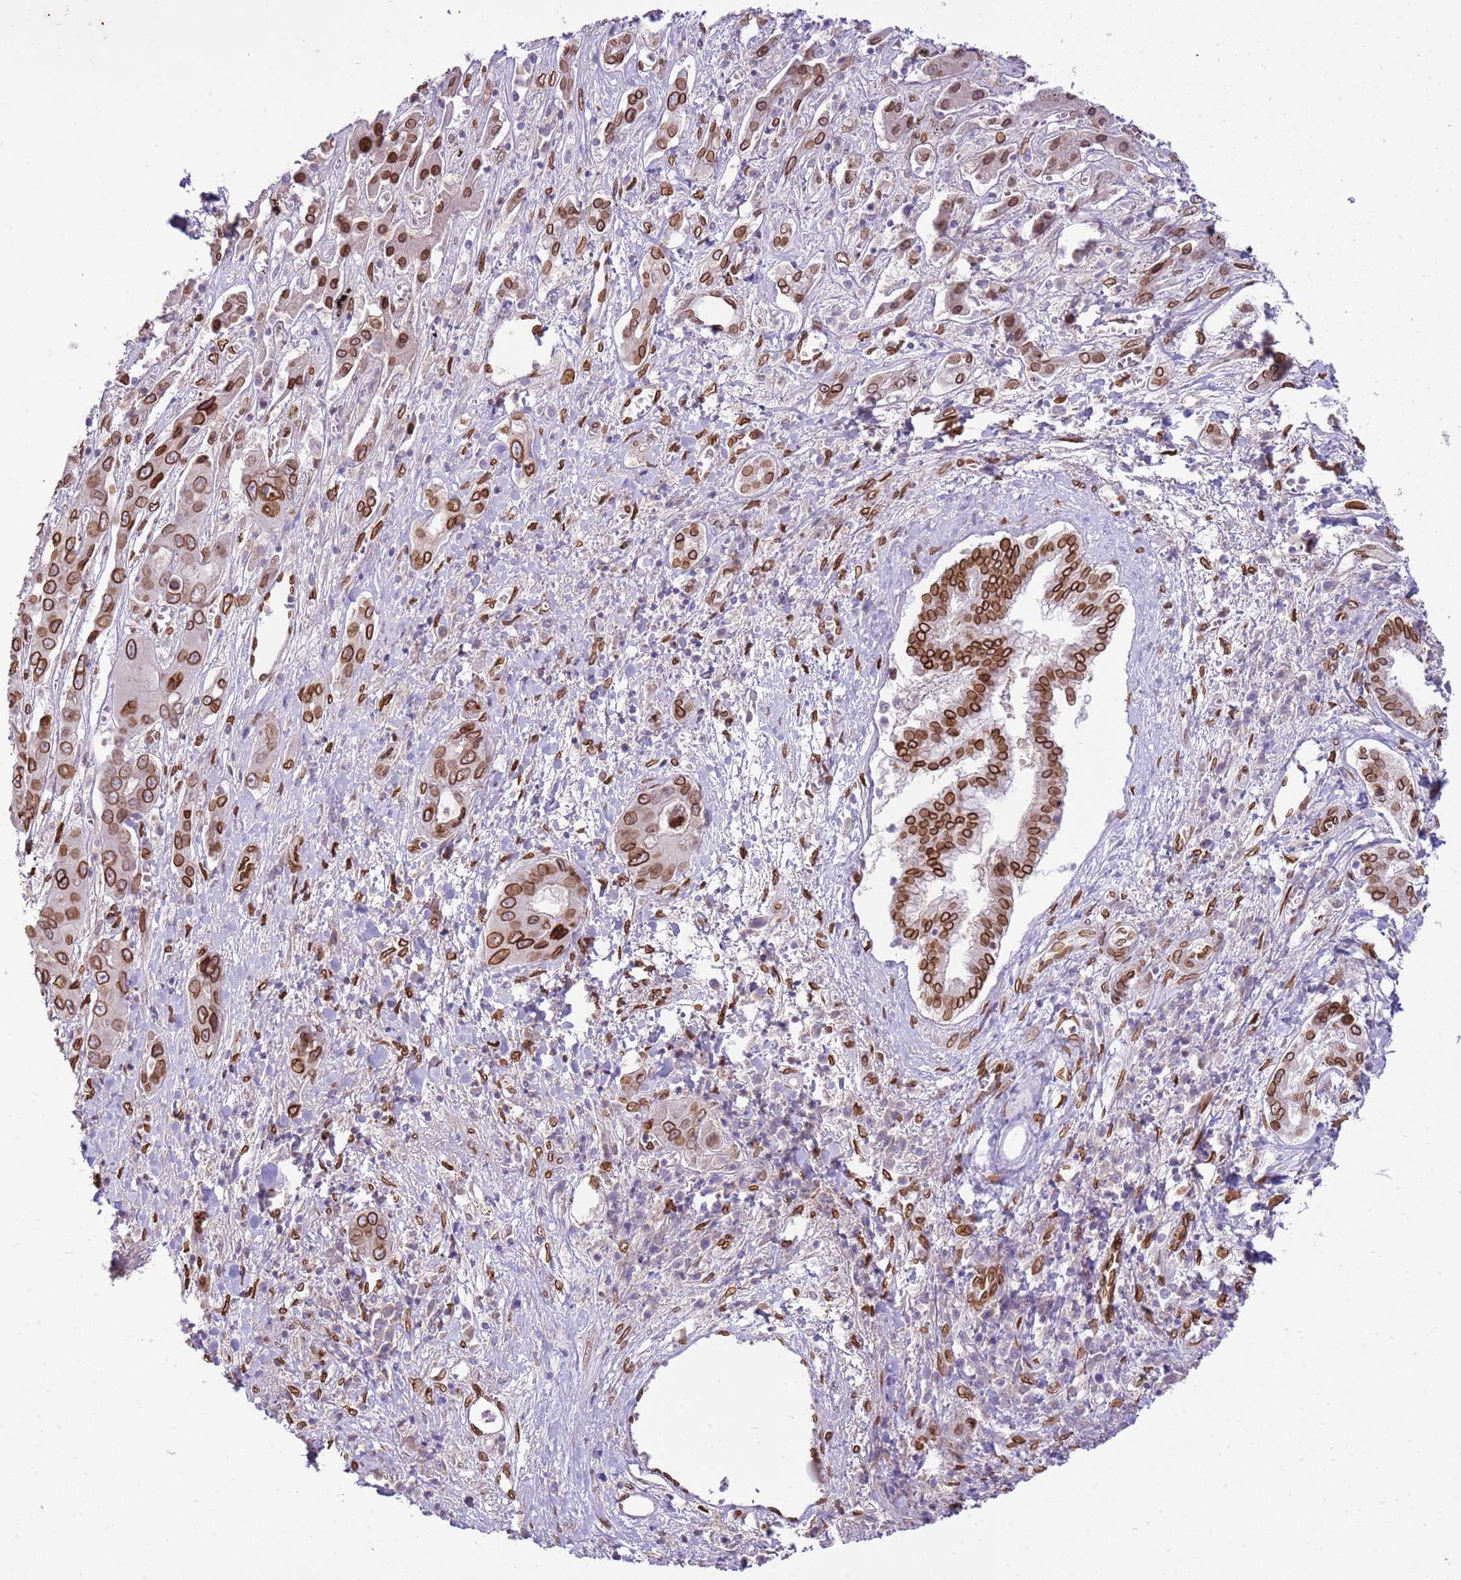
{"staining": {"intensity": "strong", "quantity": ">75%", "location": "cytoplasmic/membranous,nuclear"}, "tissue": "liver cancer", "cell_type": "Tumor cells", "image_type": "cancer", "snomed": [{"axis": "morphology", "description": "Cholangiocarcinoma"}, {"axis": "topography", "description": "Liver"}], "caption": "Immunohistochemical staining of liver cancer (cholangiocarcinoma) reveals high levels of strong cytoplasmic/membranous and nuclear protein staining in approximately >75% of tumor cells.", "gene": "TMEM47", "patient": {"sex": "male", "age": 67}}